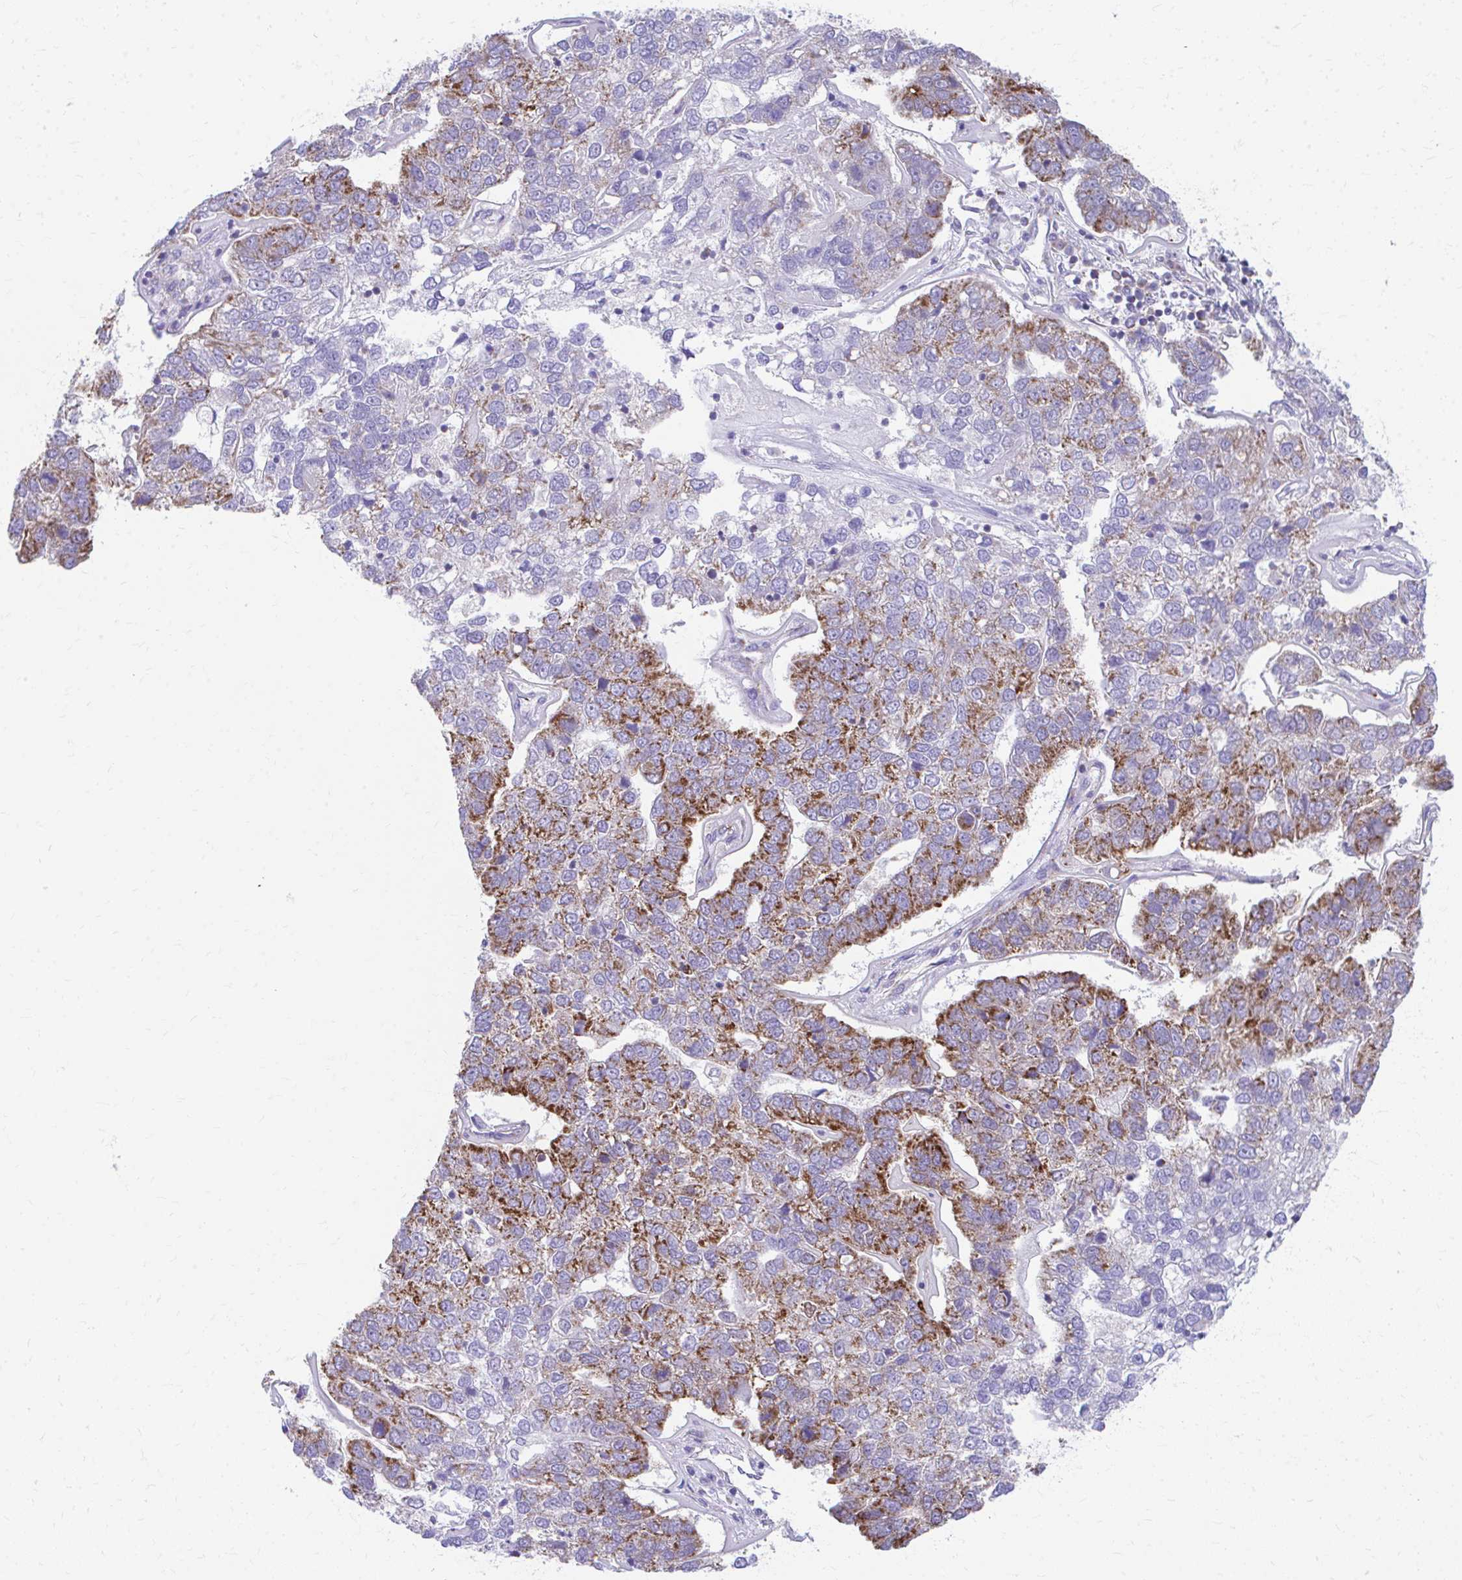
{"staining": {"intensity": "strong", "quantity": "25%-75%", "location": "cytoplasmic/membranous"}, "tissue": "pancreatic cancer", "cell_type": "Tumor cells", "image_type": "cancer", "snomed": [{"axis": "morphology", "description": "Adenocarcinoma, NOS"}, {"axis": "topography", "description": "Pancreas"}], "caption": "Immunohistochemistry (IHC) photomicrograph of neoplastic tissue: human pancreatic cancer (adenocarcinoma) stained using immunohistochemistry displays high levels of strong protein expression localized specifically in the cytoplasmic/membranous of tumor cells, appearing as a cytoplasmic/membranous brown color.", "gene": "MRPL19", "patient": {"sex": "female", "age": 61}}